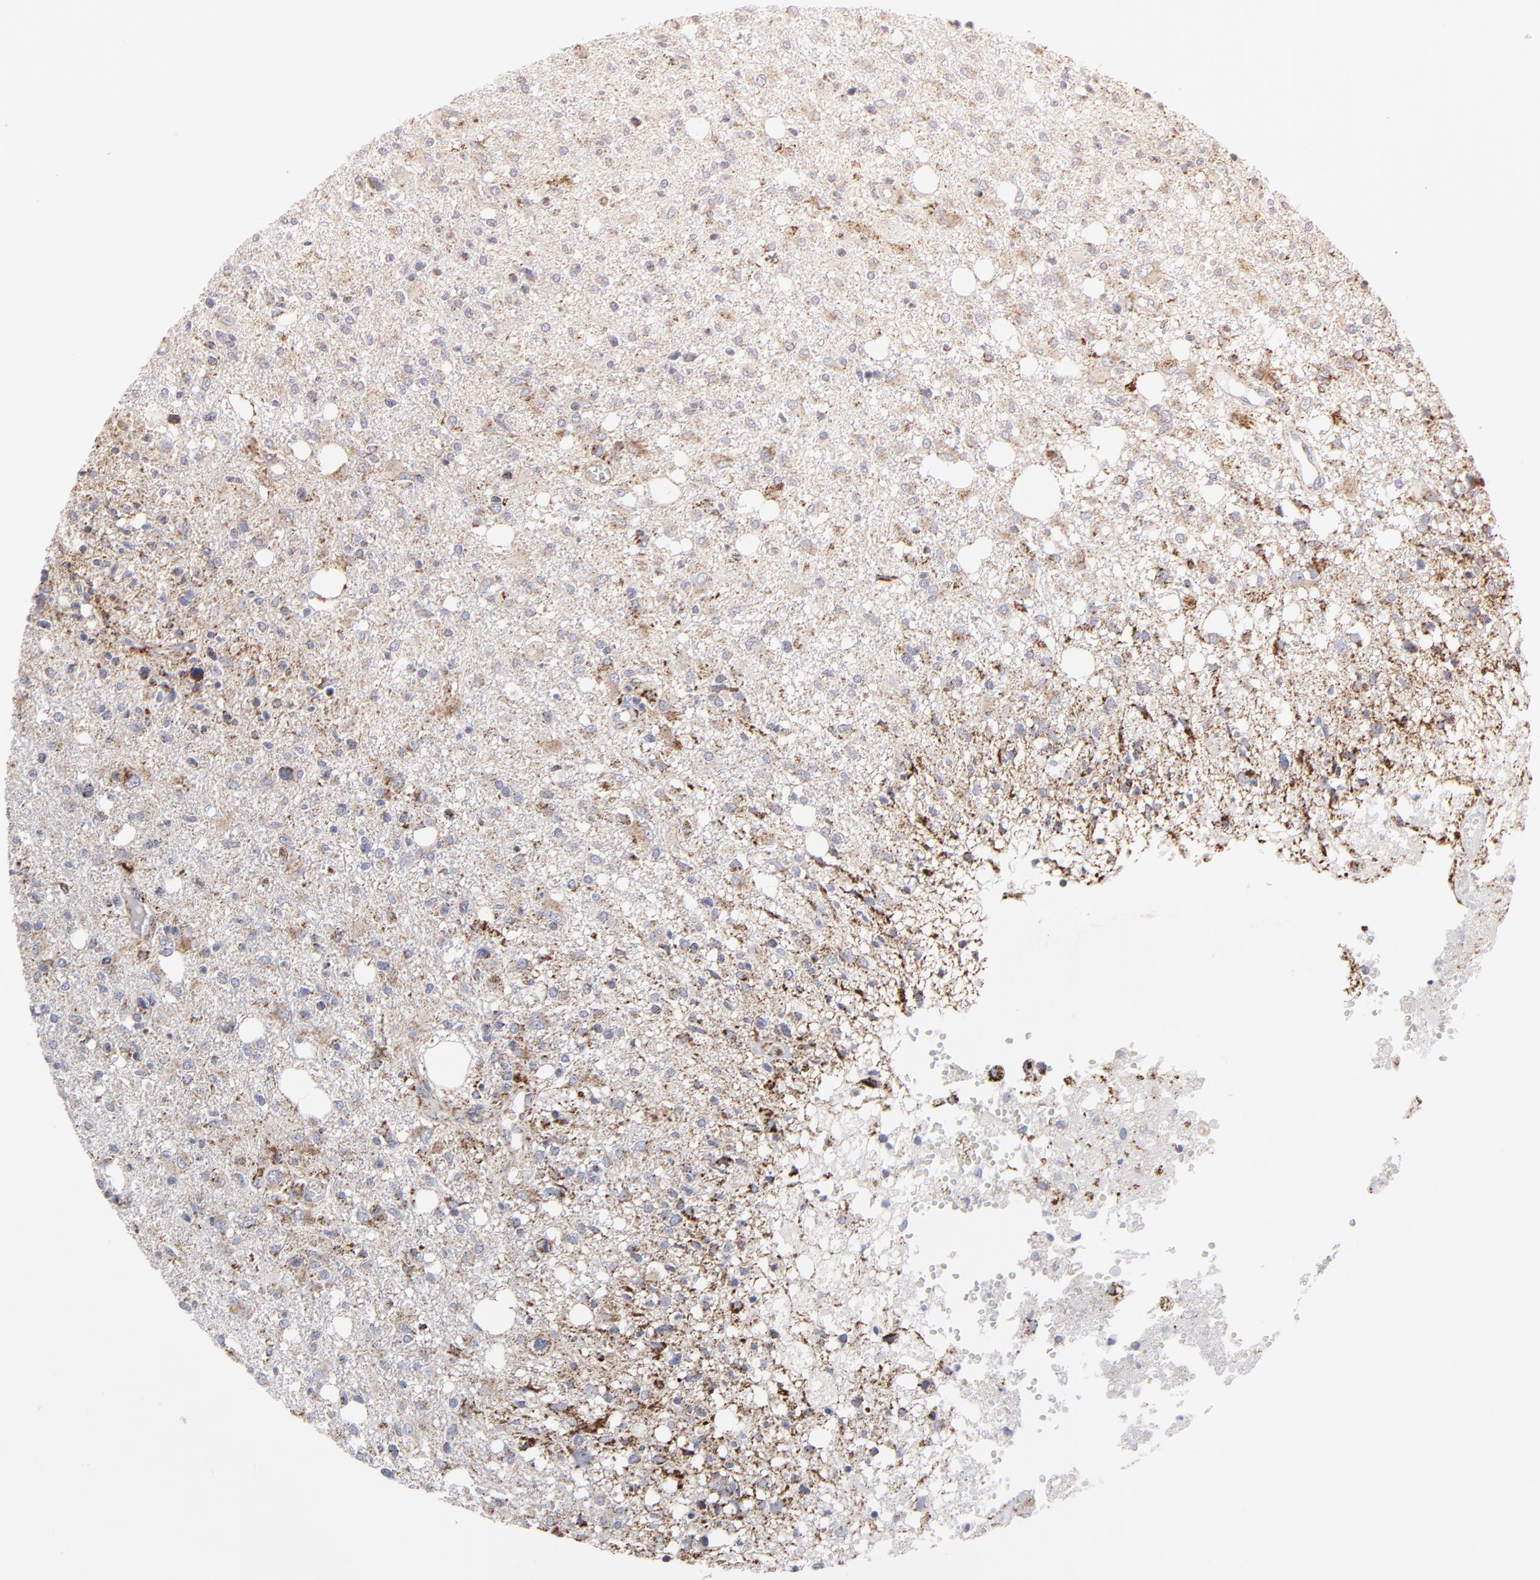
{"staining": {"intensity": "moderate", "quantity": "<25%", "location": "cytoplasmic/membranous"}, "tissue": "glioma", "cell_type": "Tumor cells", "image_type": "cancer", "snomed": [{"axis": "morphology", "description": "Glioma, malignant, High grade"}, {"axis": "topography", "description": "Cerebral cortex"}], "caption": "A brown stain labels moderate cytoplasmic/membranous positivity of a protein in human high-grade glioma (malignant) tumor cells.", "gene": "TXNRD2", "patient": {"sex": "male", "age": 76}}